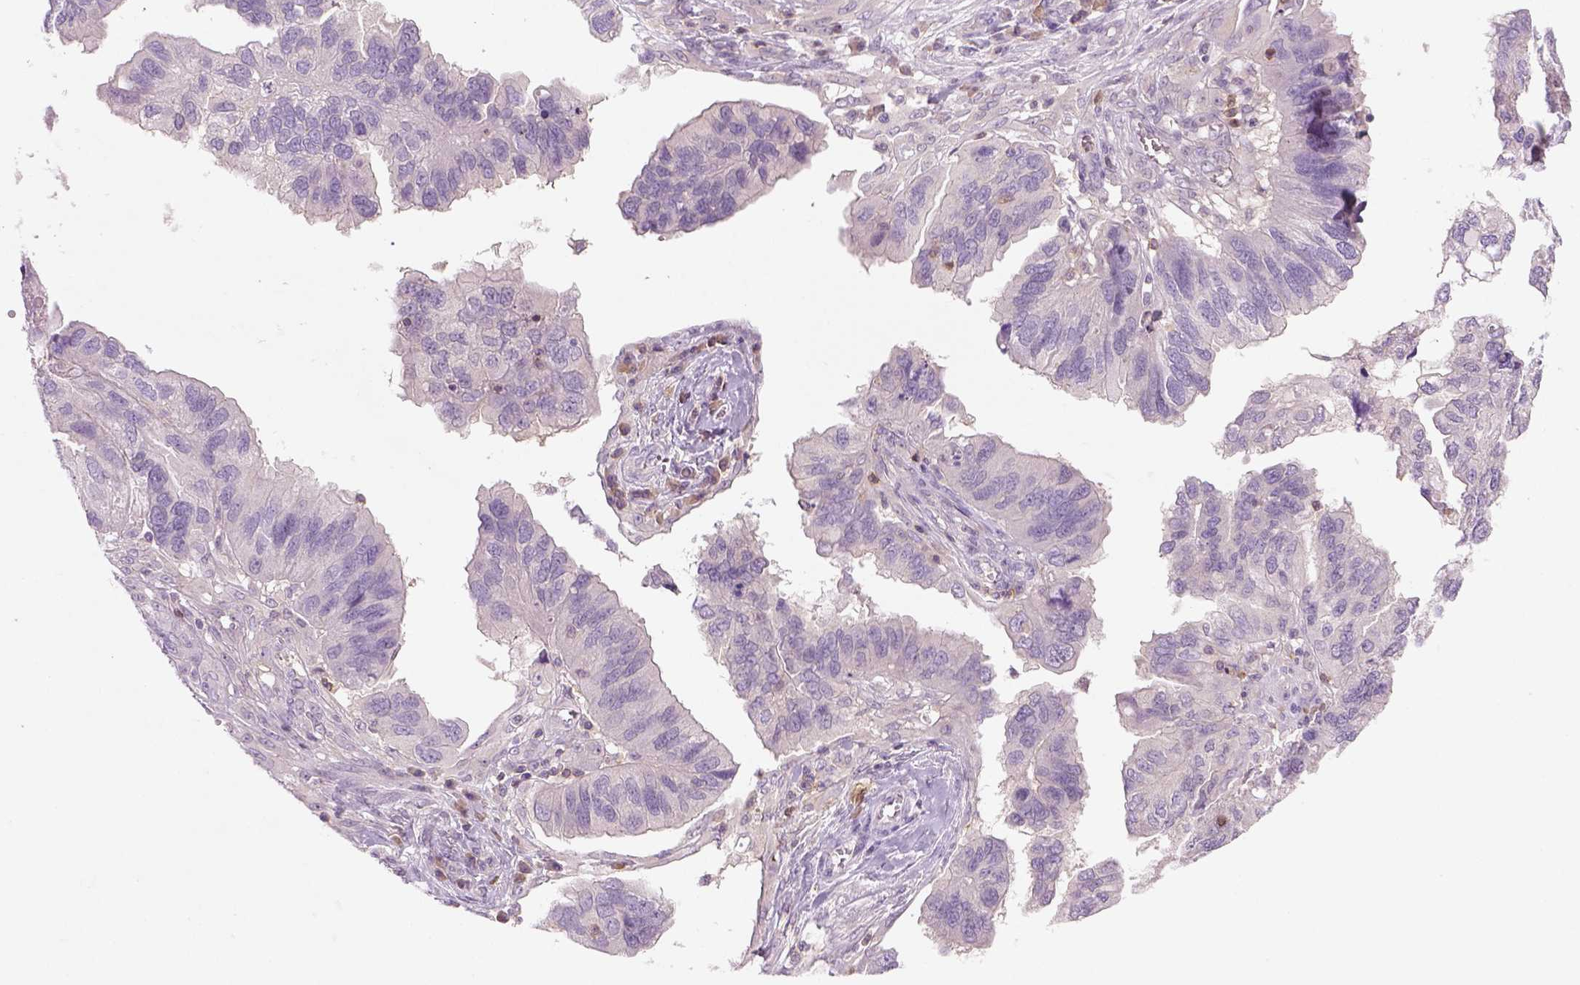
{"staining": {"intensity": "negative", "quantity": "none", "location": "none"}, "tissue": "ovarian cancer", "cell_type": "Tumor cells", "image_type": "cancer", "snomed": [{"axis": "morphology", "description": "Cystadenocarcinoma, serous, NOS"}, {"axis": "topography", "description": "Ovary"}], "caption": "High power microscopy photomicrograph of an immunohistochemistry photomicrograph of ovarian cancer, revealing no significant staining in tumor cells.", "gene": "GOT1", "patient": {"sex": "female", "age": 79}}